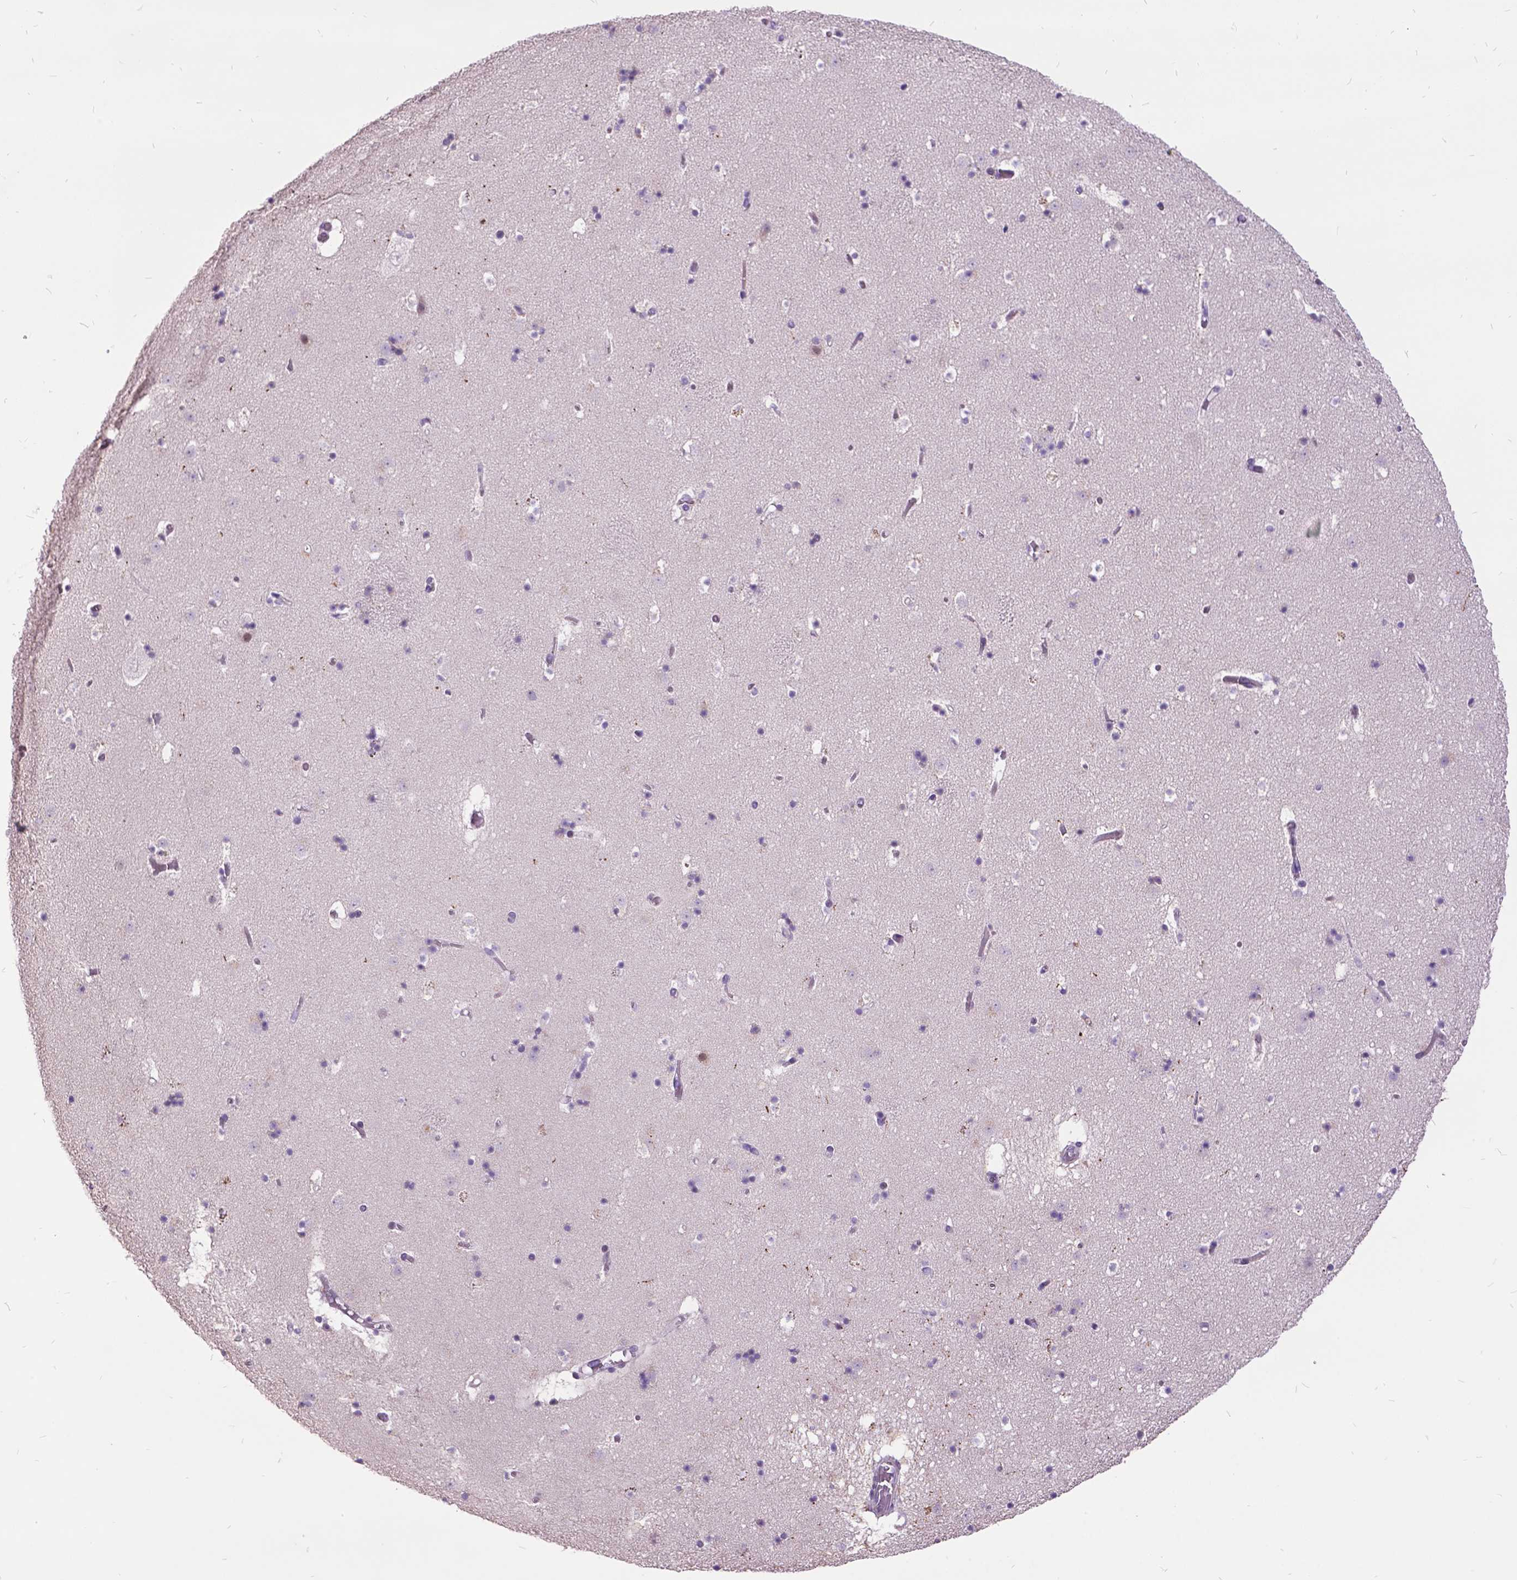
{"staining": {"intensity": "moderate", "quantity": "<25%", "location": "nuclear"}, "tissue": "caudate", "cell_type": "Glial cells", "image_type": "normal", "snomed": [{"axis": "morphology", "description": "Normal tissue, NOS"}, {"axis": "topography", "description": "Lateral ventricle wall"}], "caption": "The photomicrograph demonstrates immunohistochemical staining of unremarkable caudate. There is moderate nuclear expression is identified in approximately <25% of glial cells.", "gene": "DPF3", "patient": {"sex": "female", "age": 42}}